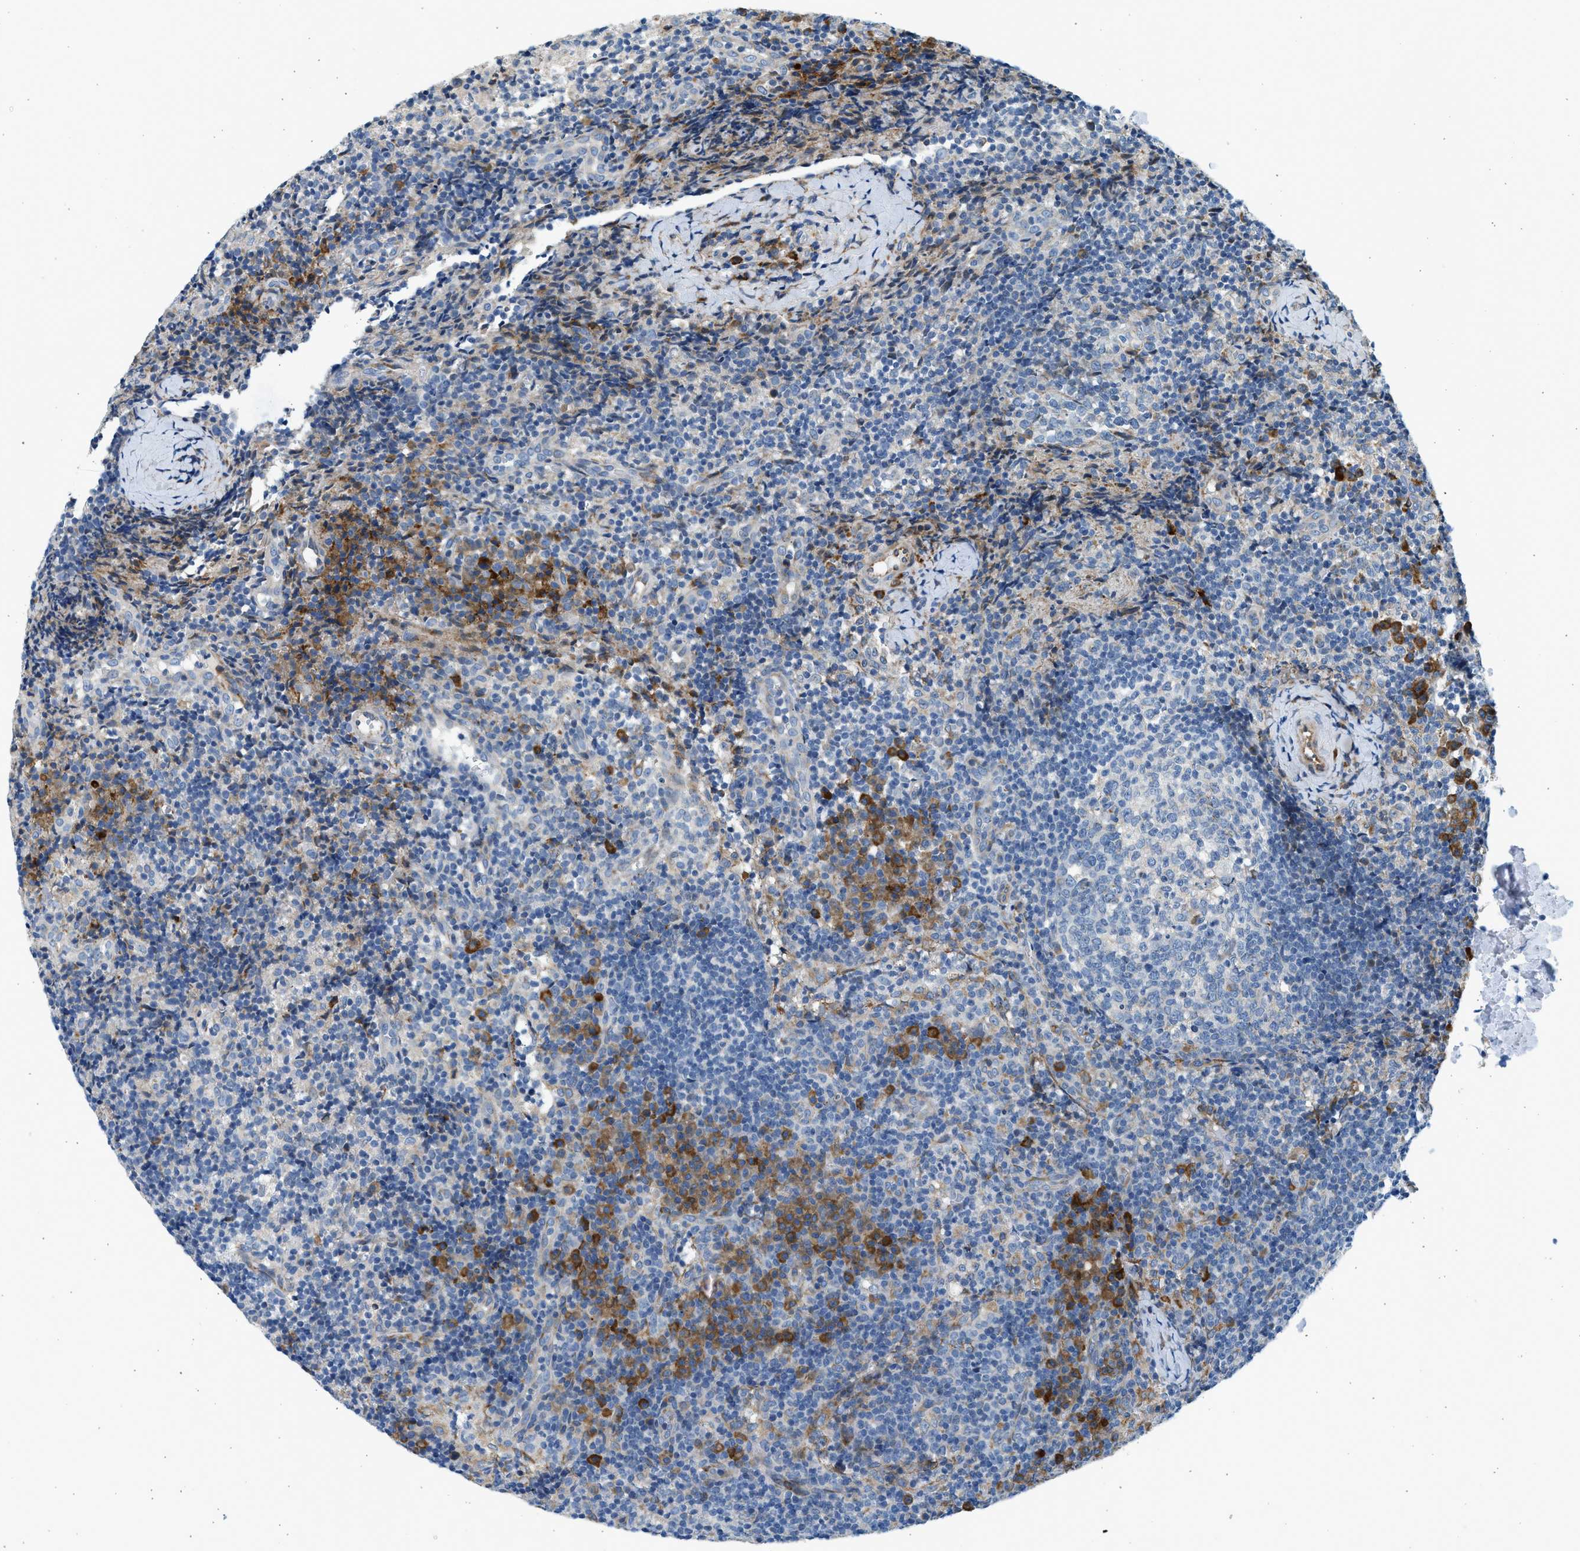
{"staining": {"intensity": "negative", "quantity": "none", "location": "none"}, "tissue": "lymph node", "cell_type": "Germinal center cells", "image_type": "normal", "snomed": [{"axis": "morphology", "description": "Normal tissue, NOS"}, {"axis": "morphology", "description": "Inflammation, NOS"}, {"axis": "topography", "description": "Lymph node"}], "caption": "Micrograph shows no protein expression in germinal center cells of normal lymph node. (Stains: DAB IHC with hematoxylin counter stain, Microscopy: brightfield microscopy at high magnification).", "gene": "CNTN6", "patient": {"sex": "male", "age": 55}}